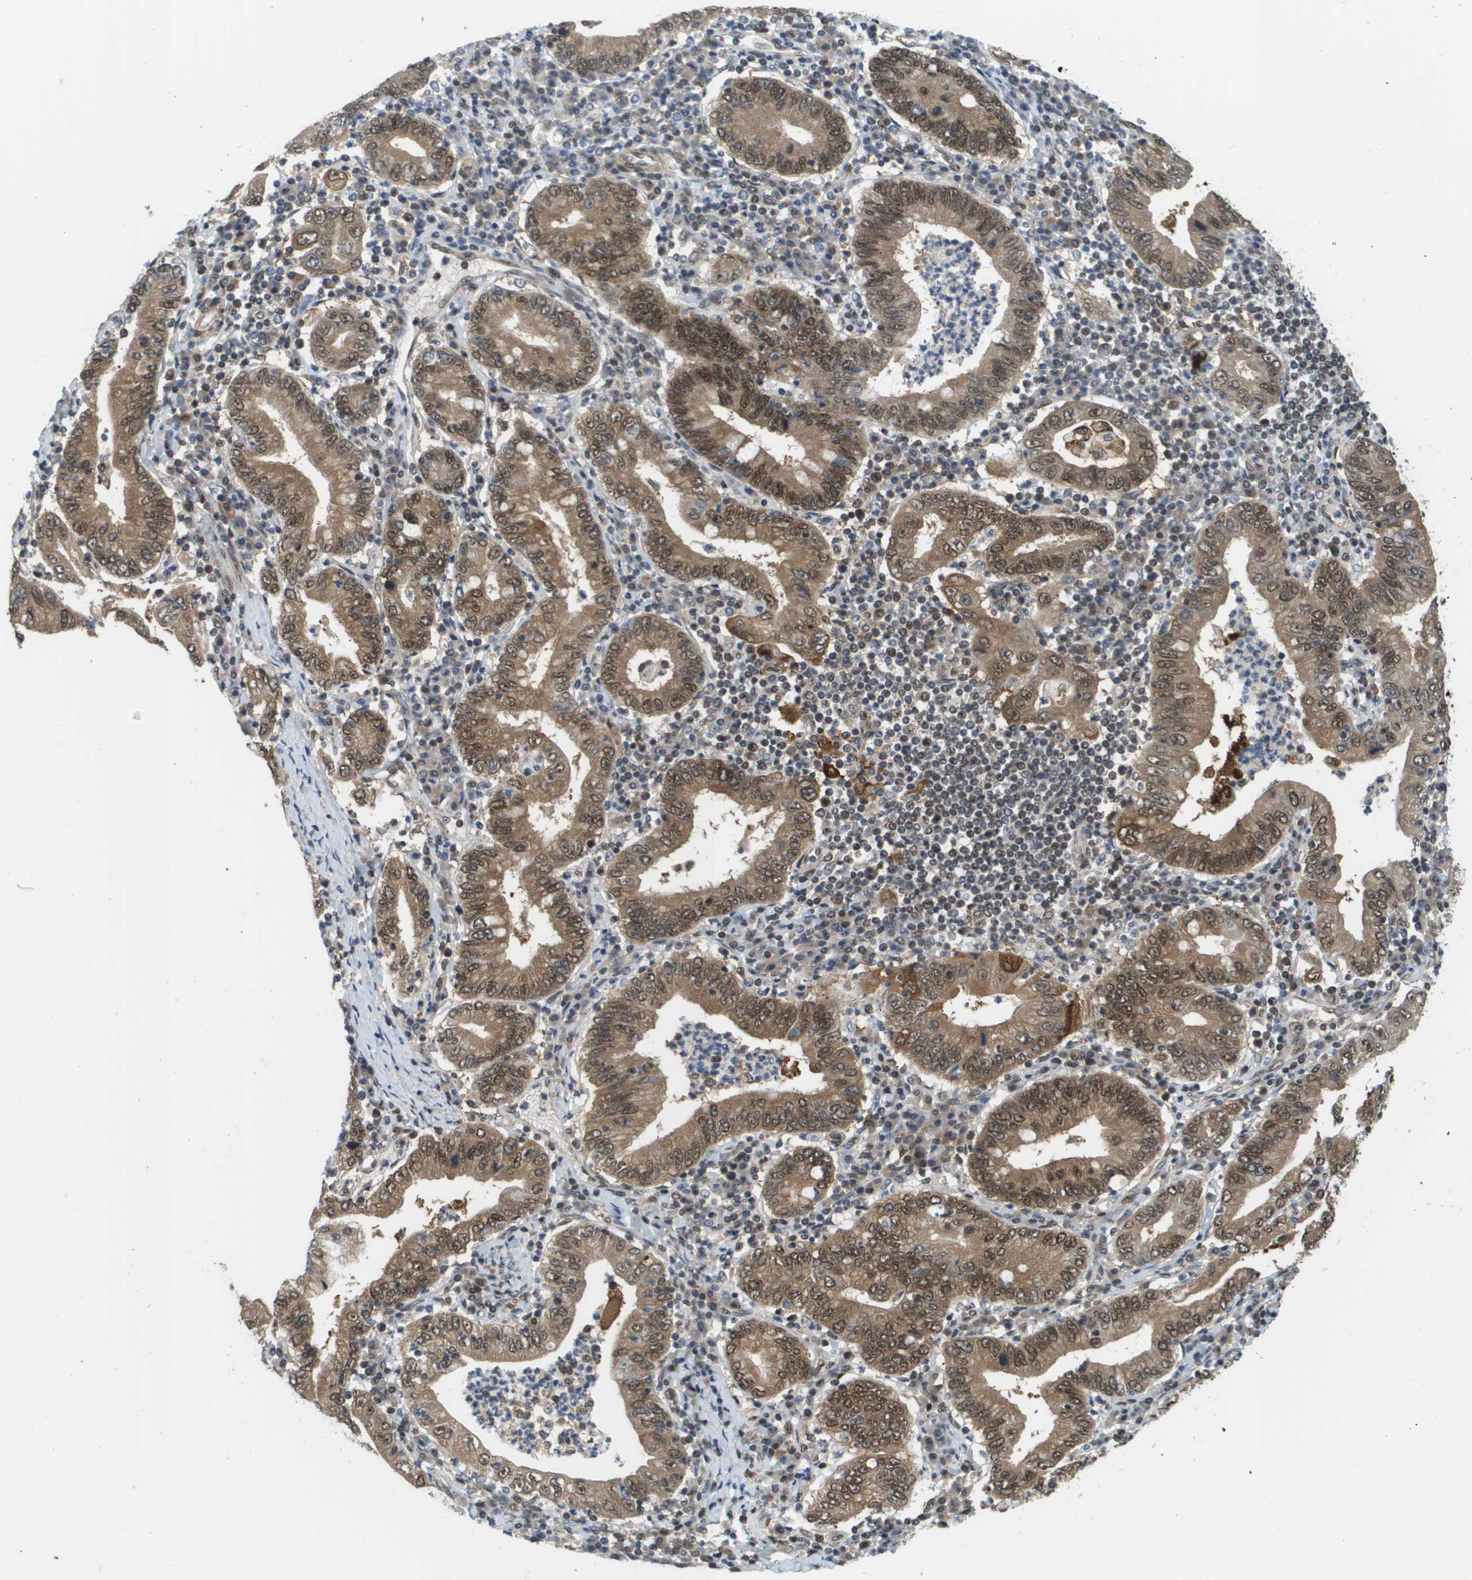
{"staining": {"intensity": "moderate", "quantity": ">75%", "location": "cytoplasmic/membranous,nuclear"}, "tissue": "stomach cancer", "cell_type": "Tumor cells", "image_type": "cancer", "snomed": [{"axis": "morphology", "description": "Normal tissue, NOS"}, {"axis": "morphology", "description": "Adenocarcinoma, NOS"}, {"axis": "topography", "description": "Esophagus"}, {"axis": "topography", "description": "Stomach, upper"}, {"axis": "topography", "description": "Peripheral nerve tissue"}], "caption": "Stomach adenocarcinoma stained for a protein (brown) reveals moderate cytoplasmic/membranous and nuclear positive staining in about >75% of tumor cells.", "gene": "PRCC", "patient": {"sex": "male", "age": 62}}